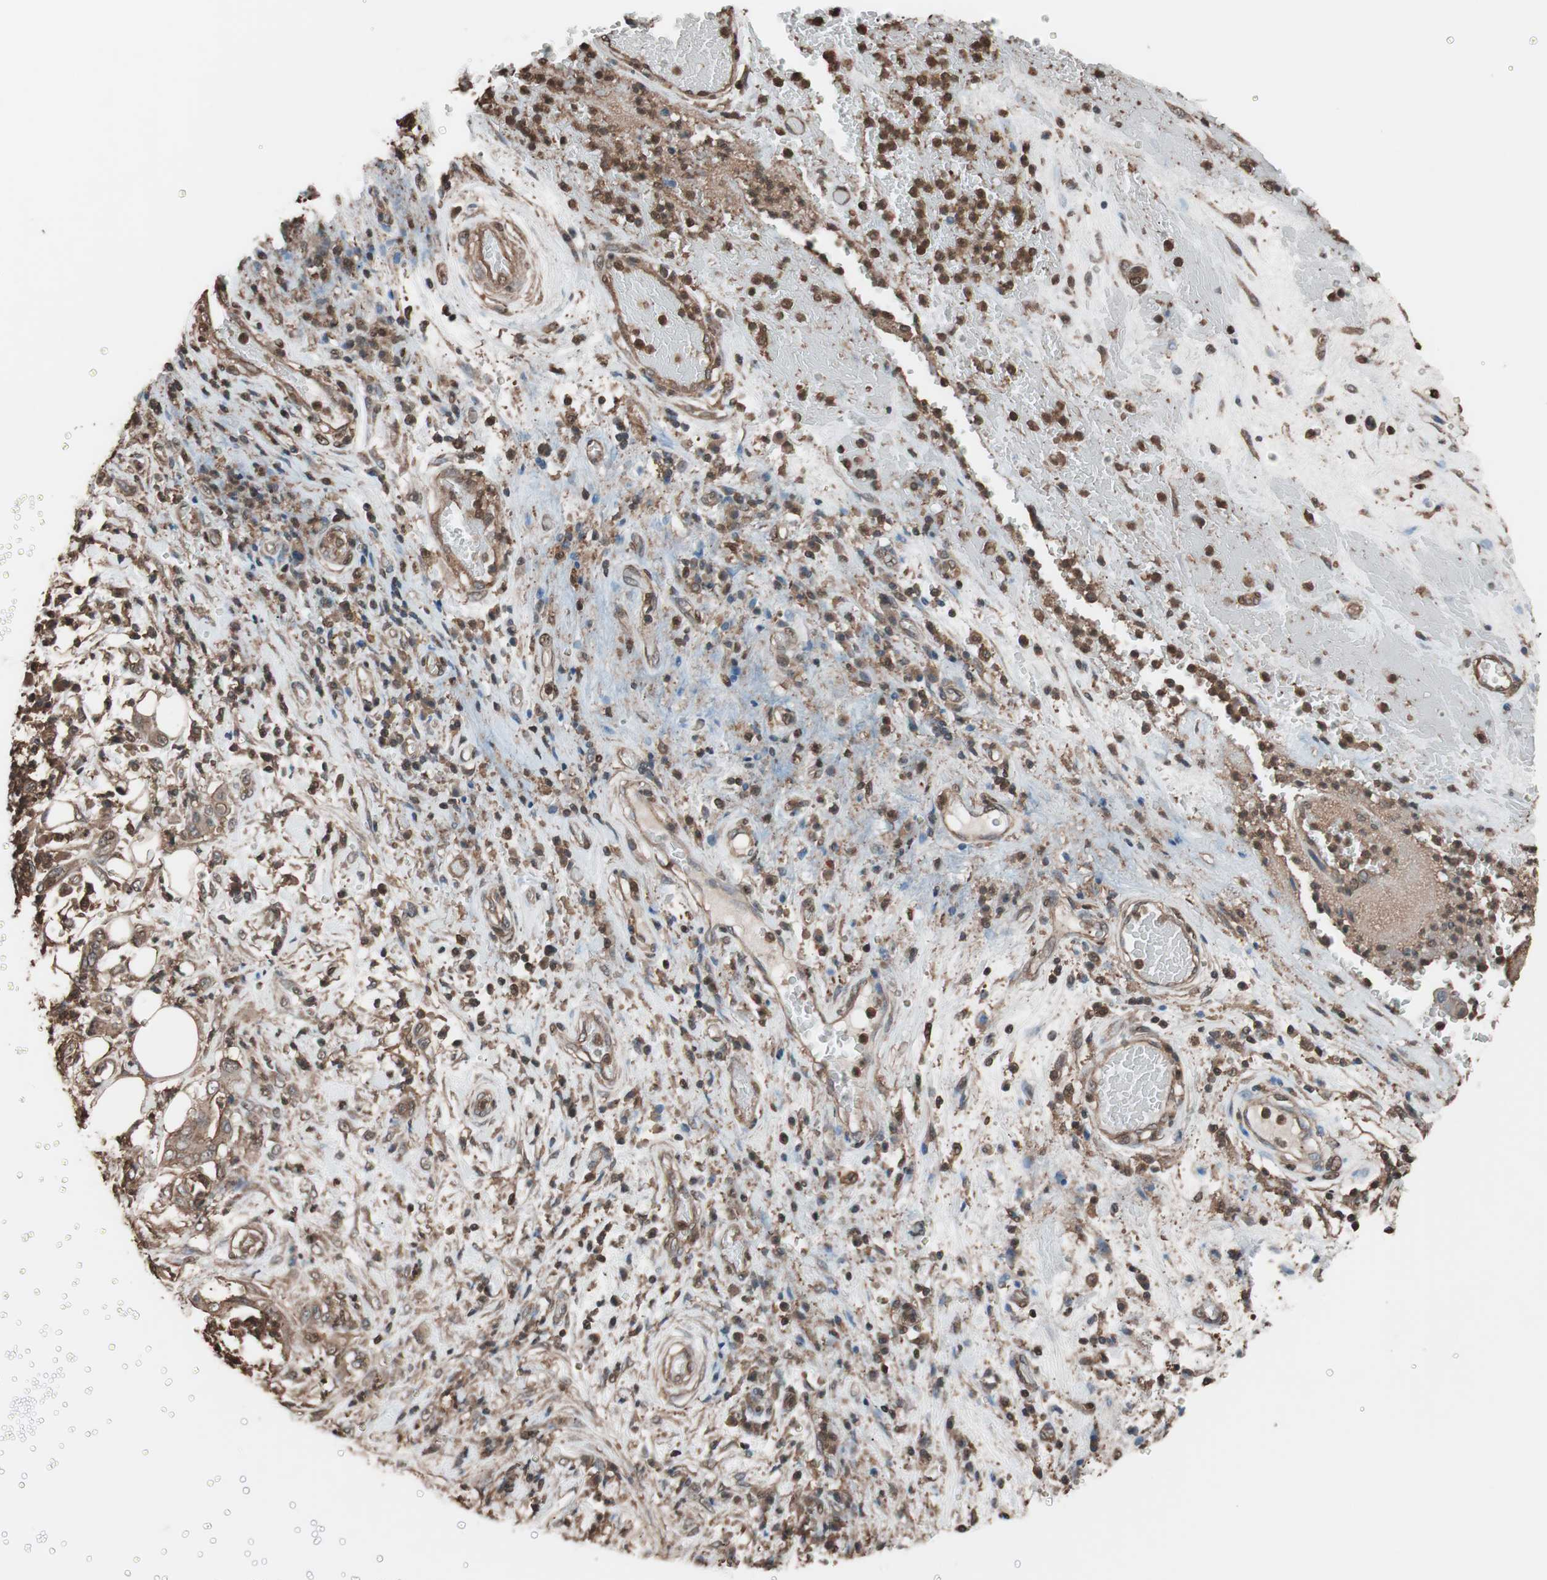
{"staining": {"intensity": "weak", "quantity": ">75%", "location": "cytoplasmic/membranous"}, "tissue": "stomach cancer", "cell_type": "Tumor cells", "image_type": "cancer", "snomed": [{"axis": "morphology", "description": "Adenocarcinoma, NOS"}, {"axis": "topography", "description": "Stomach"}], "caption": "Weak cytoplasmic/membranous positivity for a protein is identified in approximately >75% of tumor cells of stomach adenocarcinoma using immunohistochemistry (IHC).", "gene": "CALM2", "patient": {"sex": "female", "age": 73}}